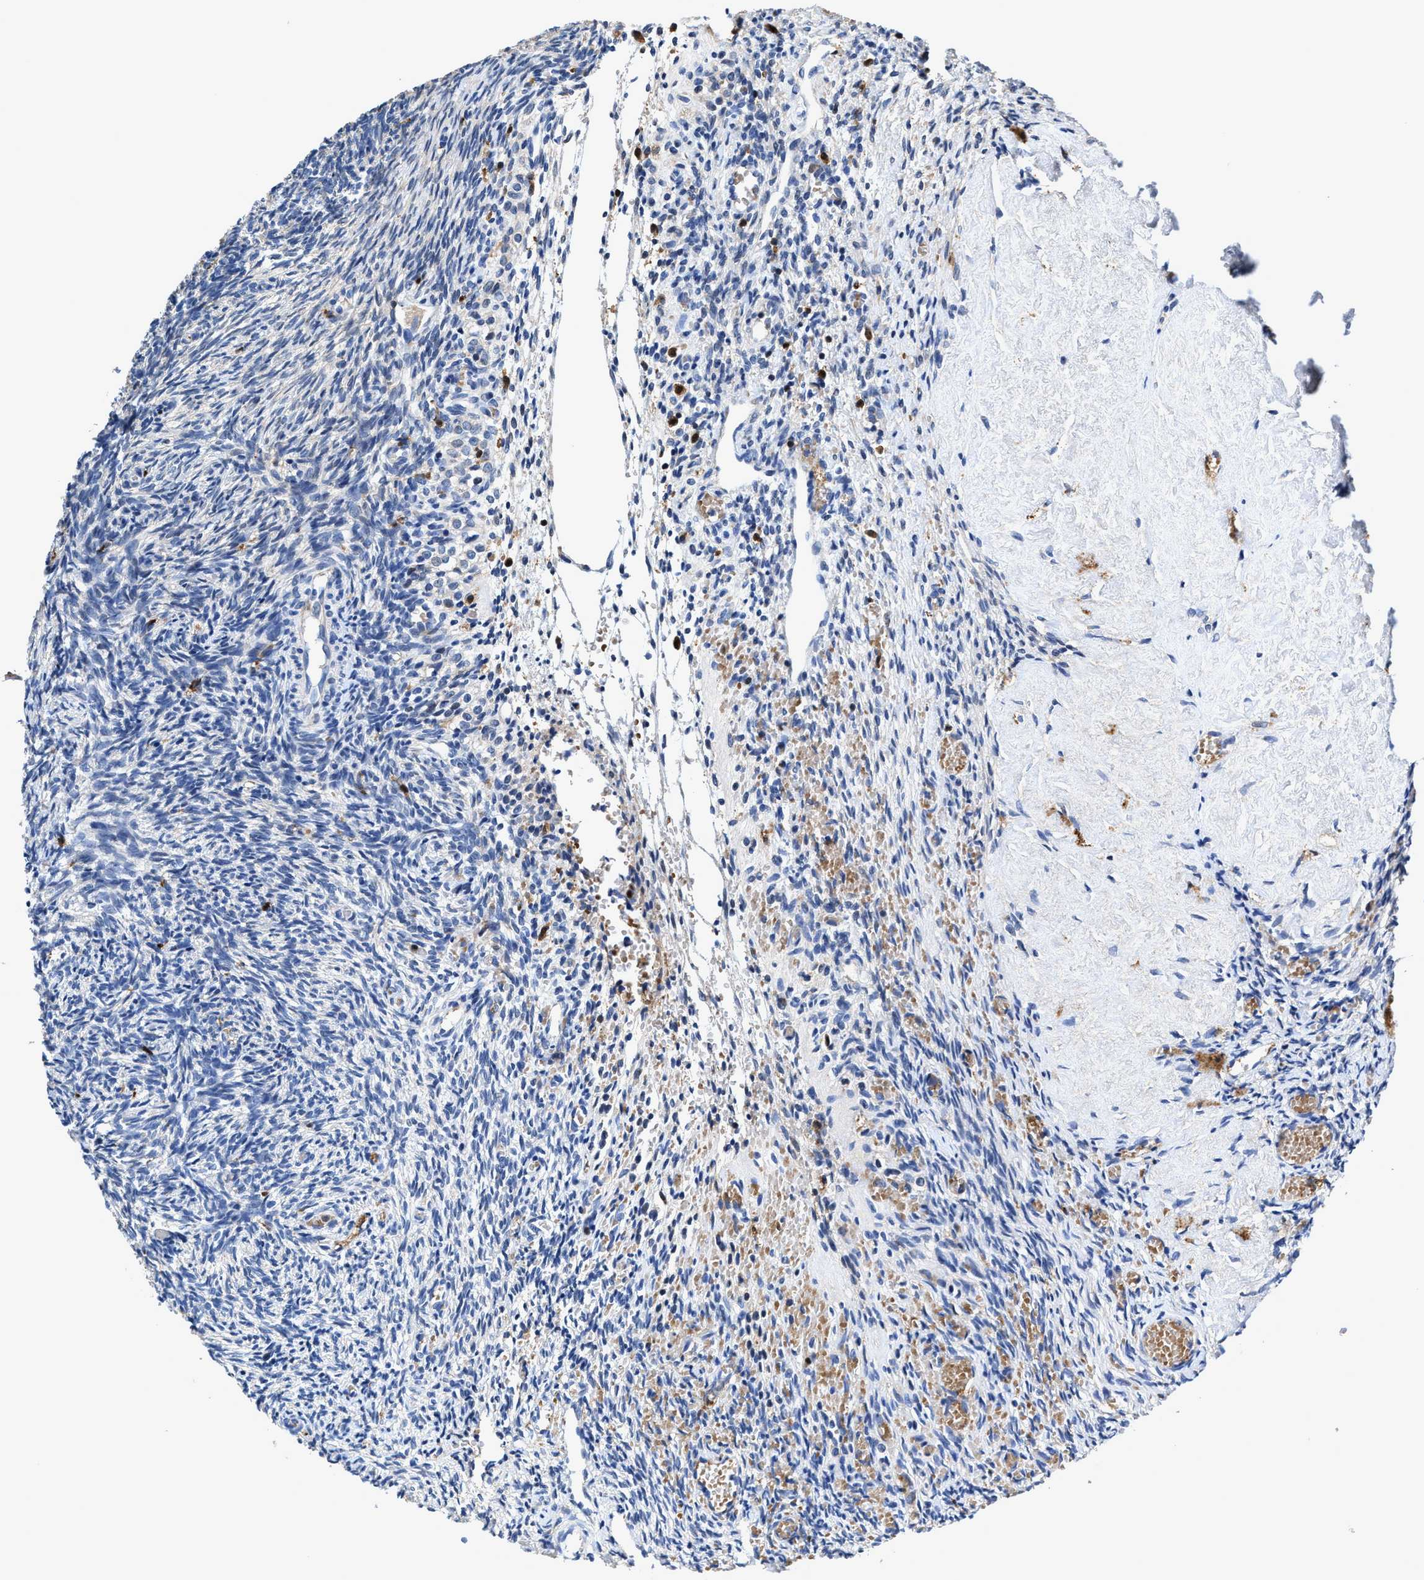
{"staining": {"intensity": "negative", "quantity": "none", "location": "none"}, "tissue": "ovary", "cell_type": "Ovarian stroma cells", "image_type": "normal", "snomed": [{"axis": "morphology", "description": "Normal tissue, NOS"}, {"axis": "topography", "description": "Ovary"}], "caption": "This is an IHC histopathology image of normal ovary. There is no positivity in ovarian stroma cells.", "gene": "RGS10", "patient": {"sex": "female", "age": 41}}